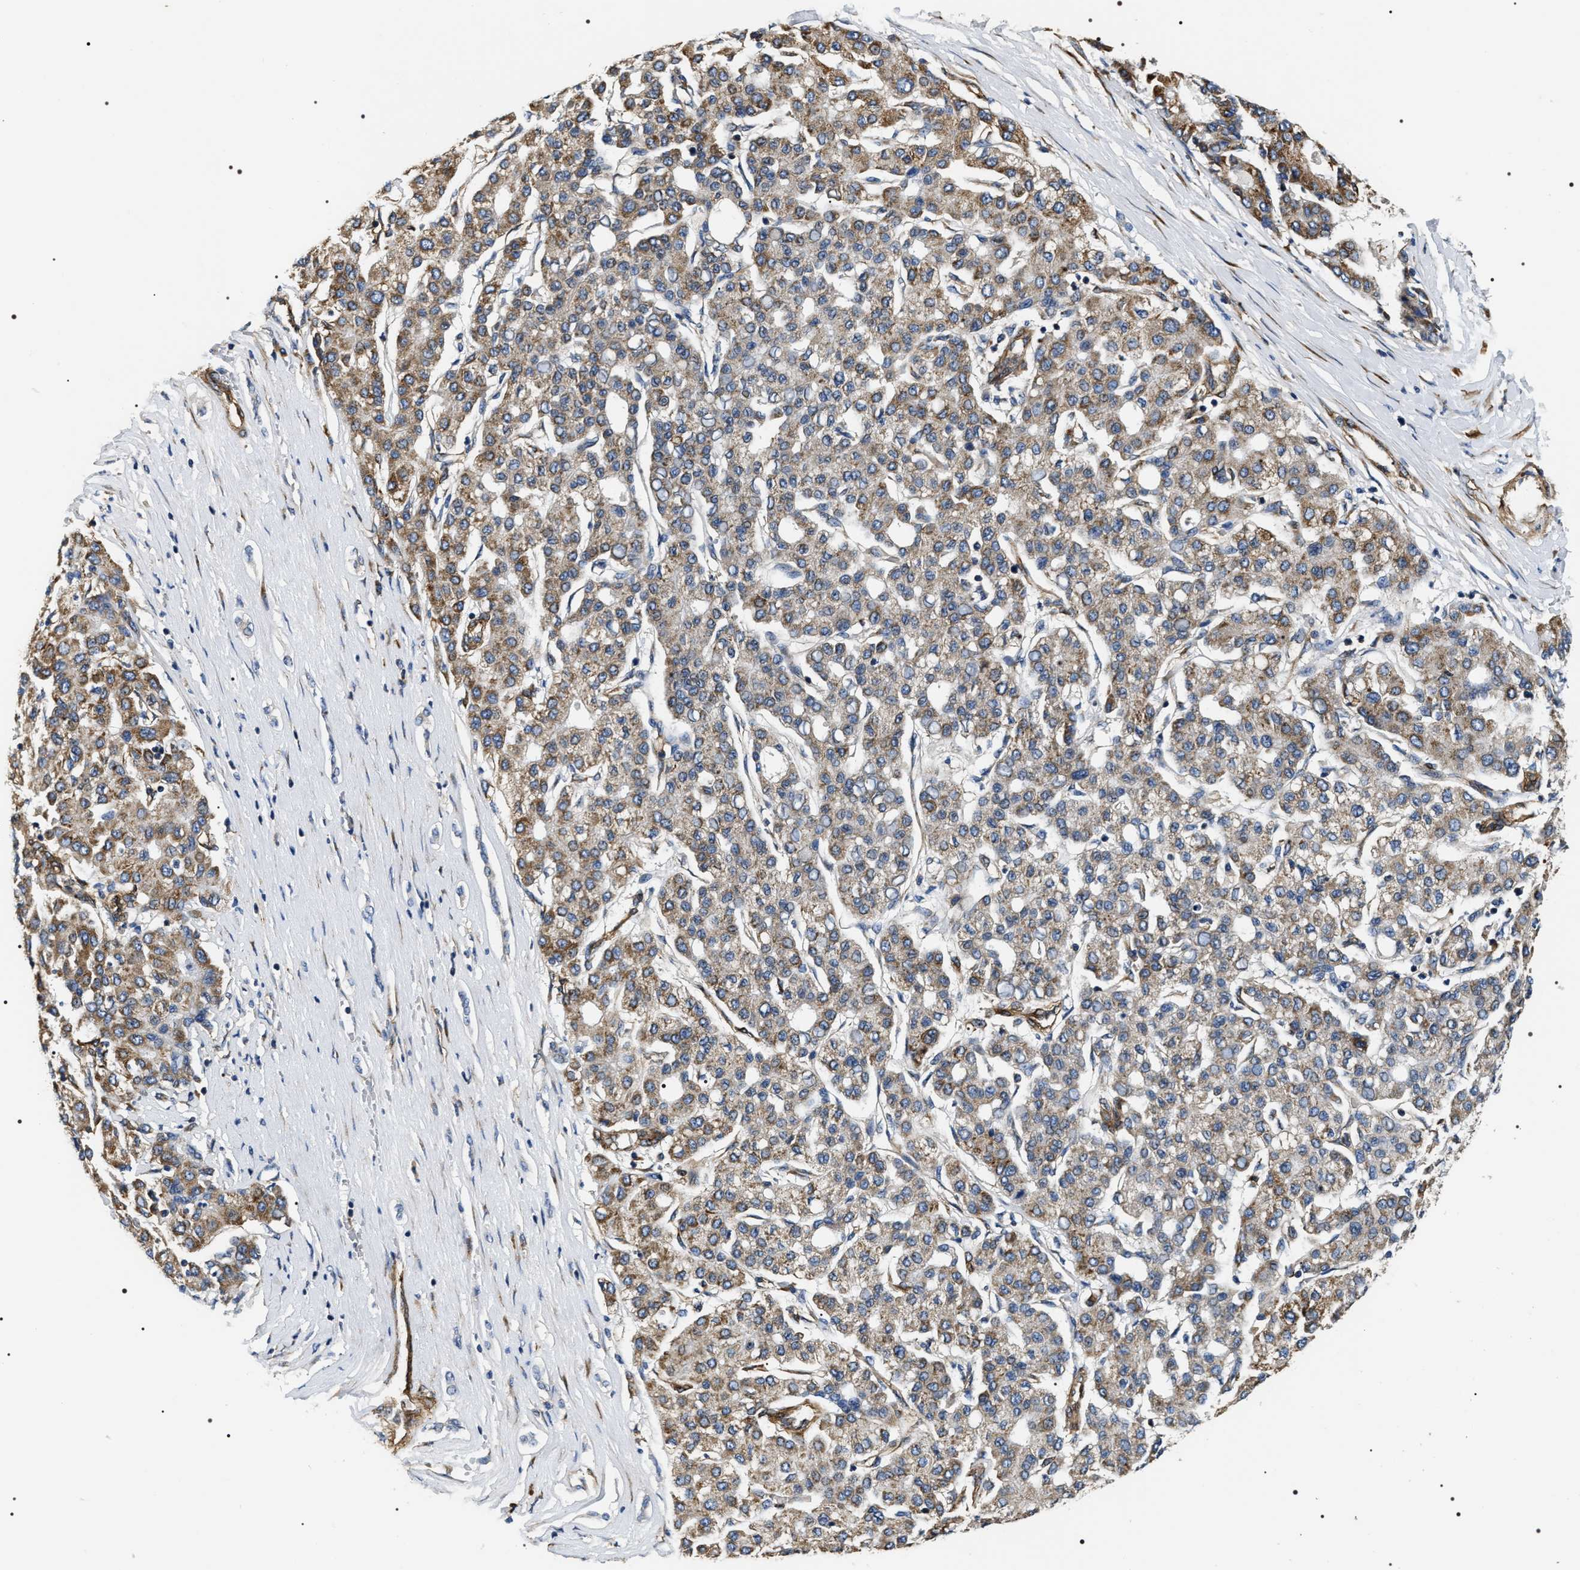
{"staining": {"intensity": "weak", "quantity": "25%-75%", "location": "cytoplasmic/membranous"}, "tissue": "liver cancer", "cell_type": "Tumor cells", "image_type": "cancer", "snomed": [{"axis": "morphology", "description": "Carcinoma, Hepatocellular, NOS"}, {"axis": "topography", "description": "Liver"}], "caption": "Approximately 25%-75% of tumor cells in human hepatocellular carcinoma (liver) reveal weak cytoplasmic/membranous protein staining as visualized by brown immunohistochemical staining.", "gene": "ZC3HAV1L", "patient": {"sex": "male", "age": 65}}